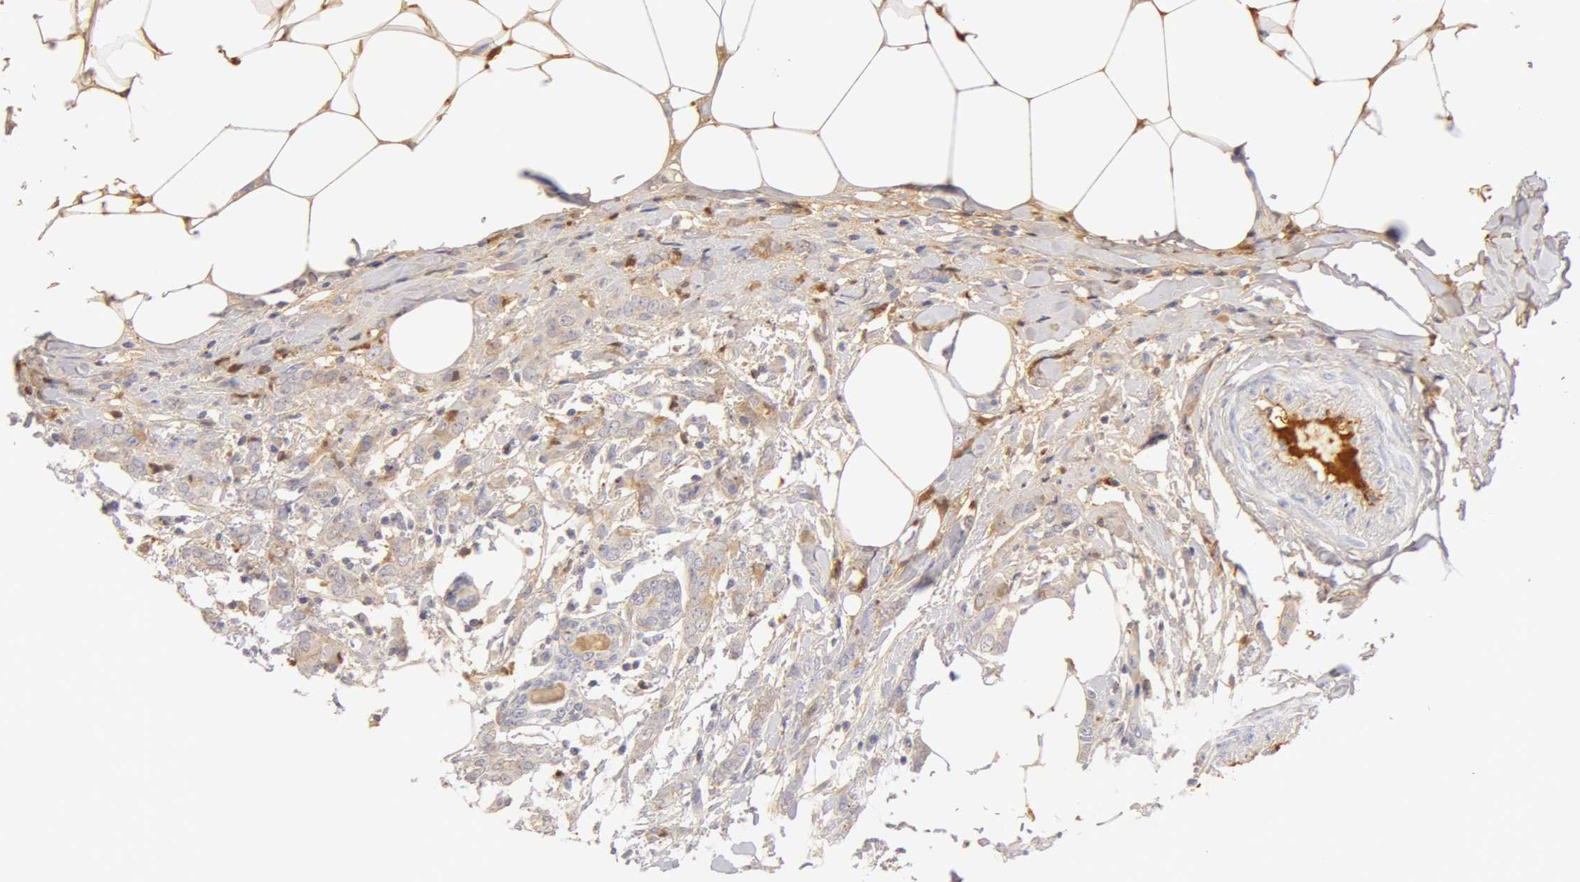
{"staining": {"intensity": "negative", "quantity": "none", "location": "none"}, "tissue": "breast cancer", "cell_type": "Tumor cells", "image_type": "cancer", "snomed": [{"axis": "morphology", "description": "Duct carcinoma"}, {"axis": "topography", "description": "Breast"}], "caption": "Intraductal carcinoma (breast) was stained to show a protein in brown. There is no significant positivity in tumor cells.", "gene": "GC", "patient": {"sex": "female", "age": 53}}